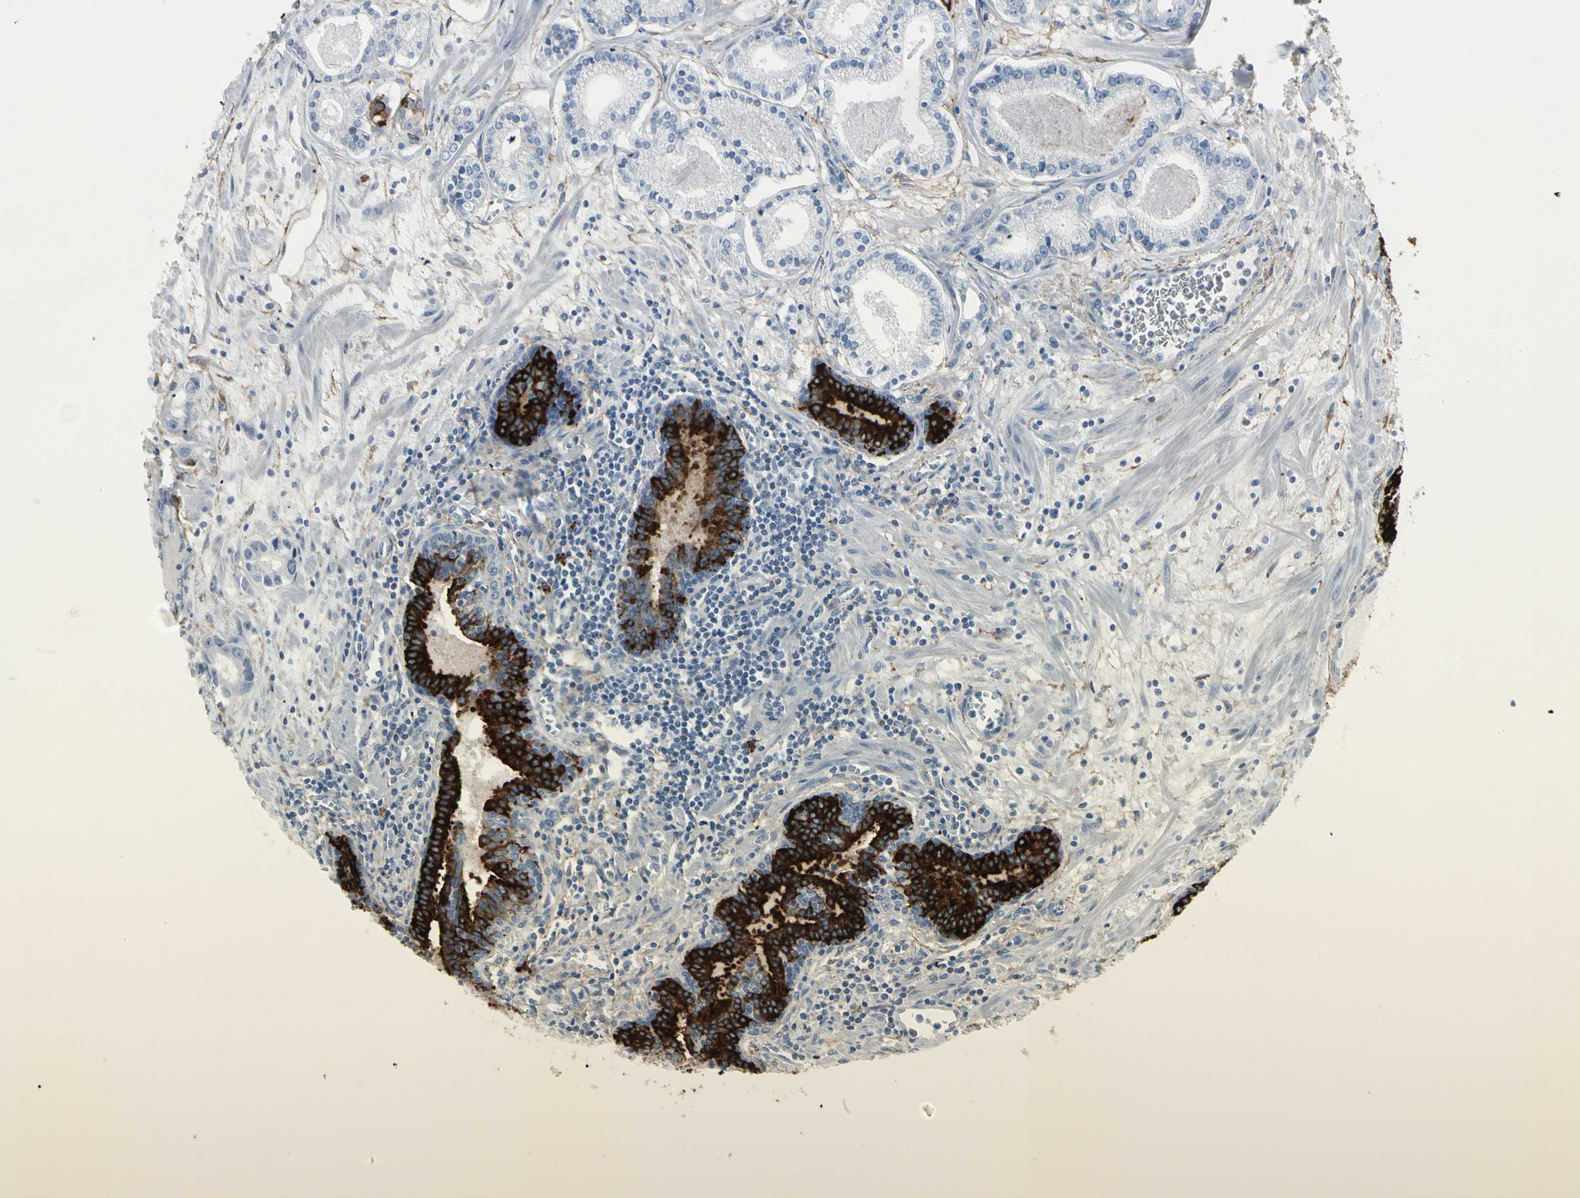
{"staining": {"intensity": "negative", "quantity": "none", "location": "none"}, "tissue": "prostate cancer", "cell_type": "Tumor cells", "image_type": "cancer", "snomed": [{"axis": "morphology", "description": "Adenocarcinoma, Low grade"}, {"axis": "topography", "description": "Prostate"}], "caption": "Immunohistochemistry (IHC) image of human prostate cancer (low-grade adenocarcinoma) stained for a protein (brown), which demonstrates no positivity in tumor cells.", "gene": "PIGR", "patient": {"sex": "male", "age": 59}}